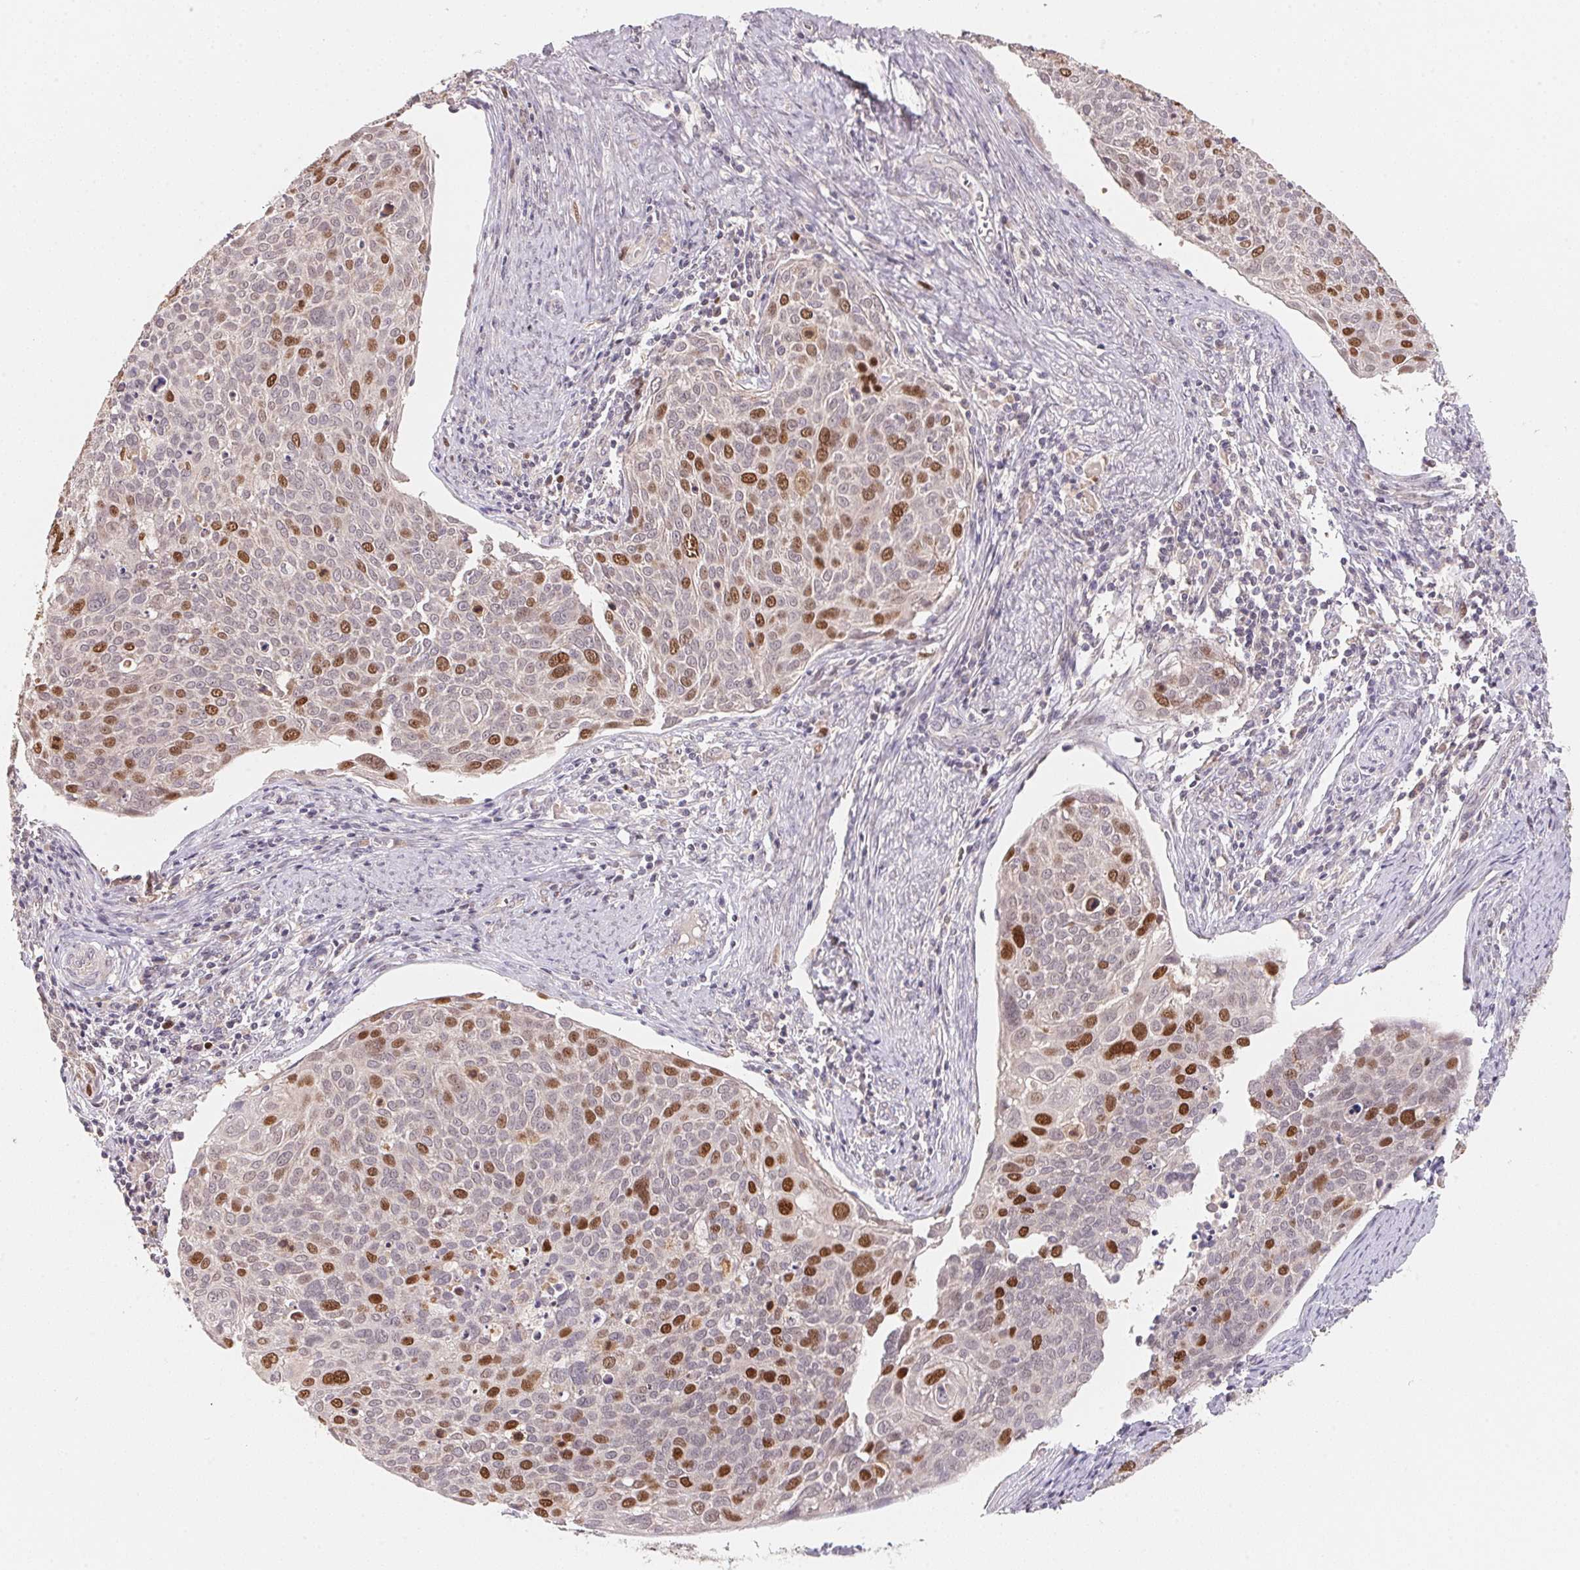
{"staining": {"intensity": "moderate", "quantity": "25%-75%", "location": "nuclear"}, "tissue": "cervical cancer", "cell_type": "Tumor cells", "image_type": "cancer", "snomed": [{"axis": "morphology", "description": "Squamous cell carcinoma, NOS"}, {"axis": "topography", "description": "Cervix"}], "caption": "IHC of human squamous cell carcinoma (cervical) demonstrates medium levels of moderate nuclear positivity in approximately 25%-75% of tumor cells.", "gene": "KIFC1", "patient": {"sex": "female", "age": 39}}